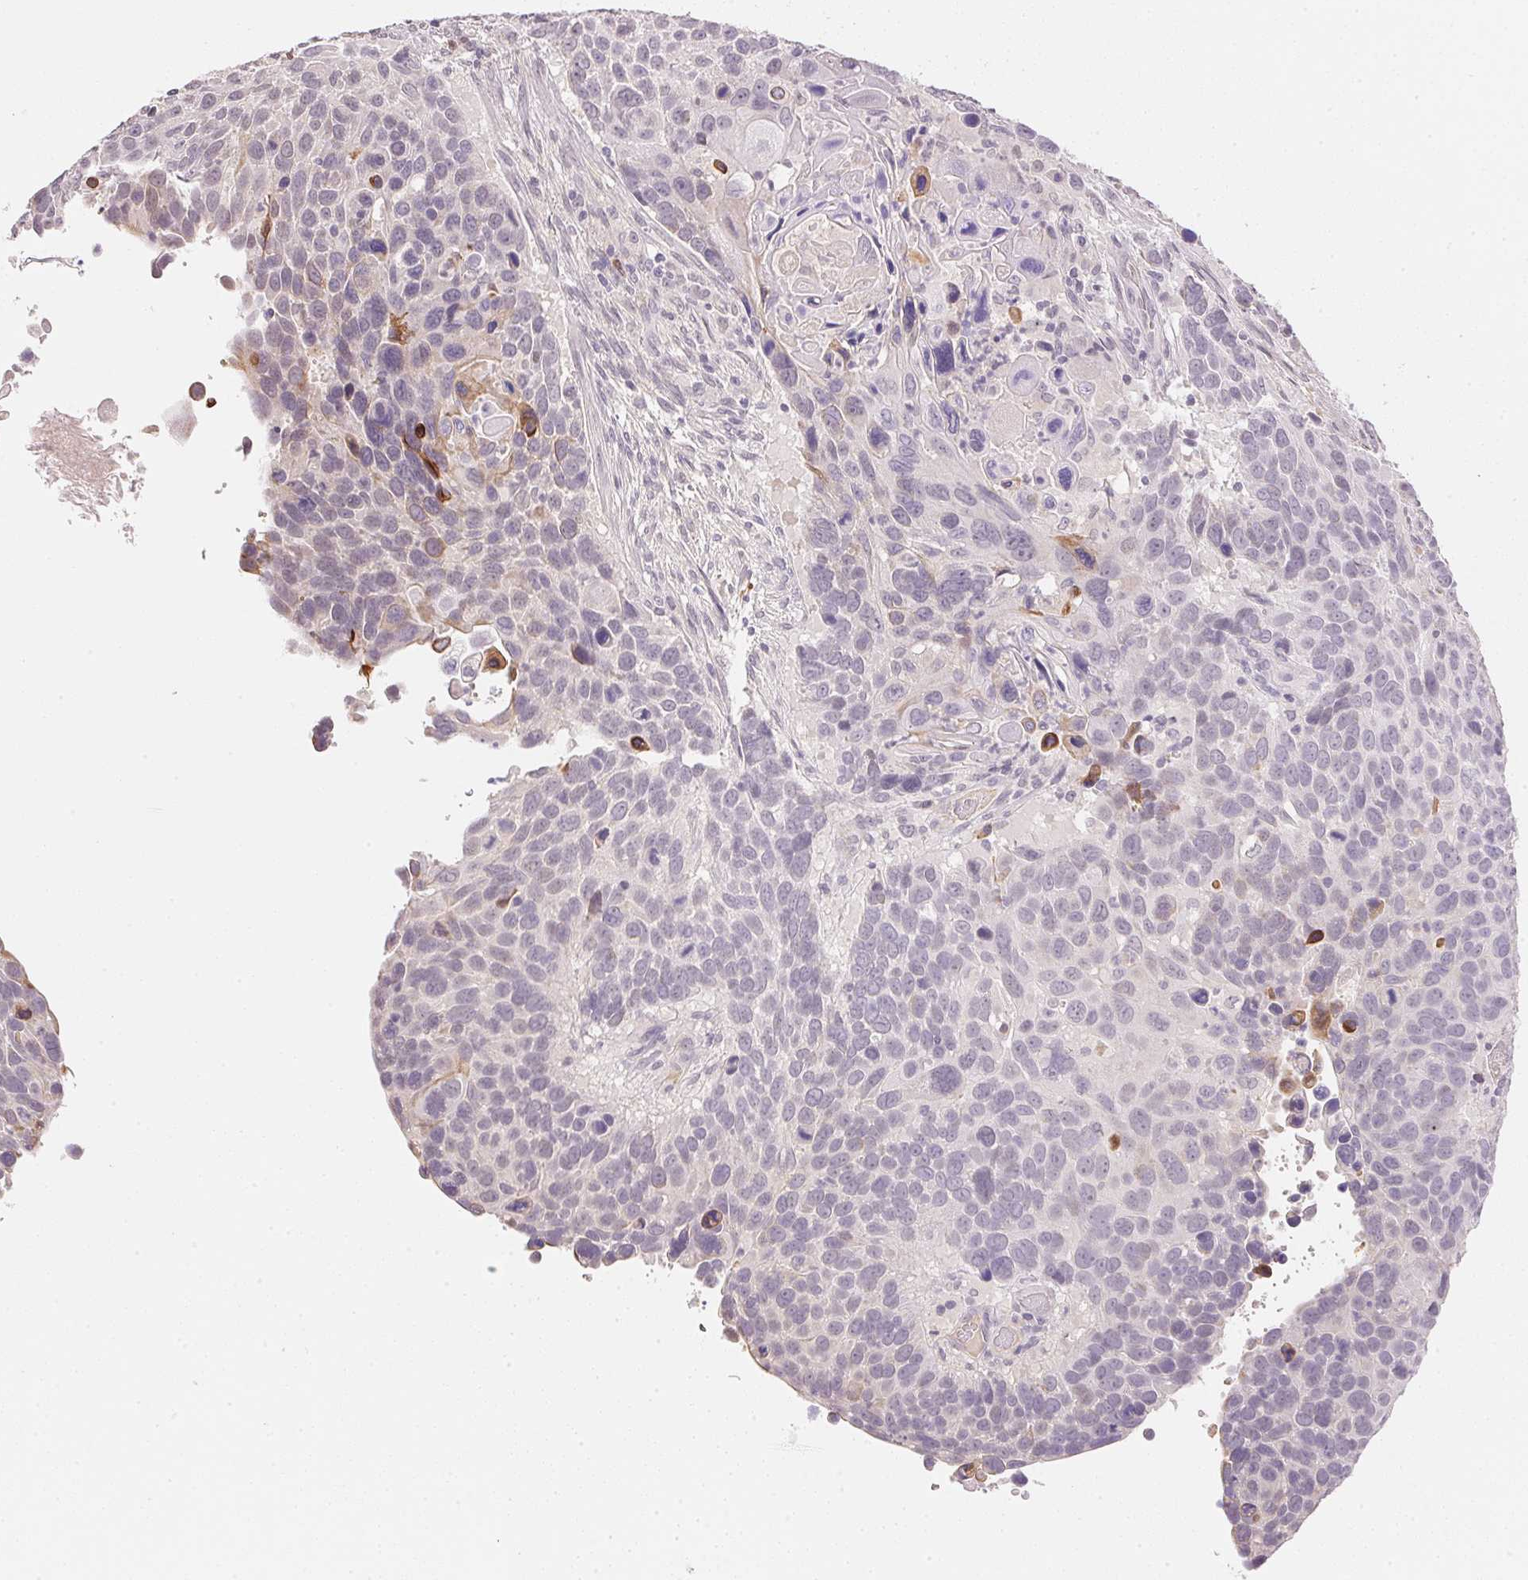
{"staining": {"intensity": "negative", "quantity": "none", "location": "none"}, "tissue": "lung cancer", "cell_type": "Tumor cells", "image_type": "cancer", "snomed": [{"axis": "morphology", "description": "Squamous cell carcinoma, NOS"}, {"axis": "topography", "description": "Lung"}], "caption": "High power microscopy histopathology image of an immunohistochemistry (IHC) micrograph of squamous cell carcinoma (lung), revealing no significant positivity in tumor cells.", "gene": "FNDC4", "patient": {"sex": "male", "age": 68}}